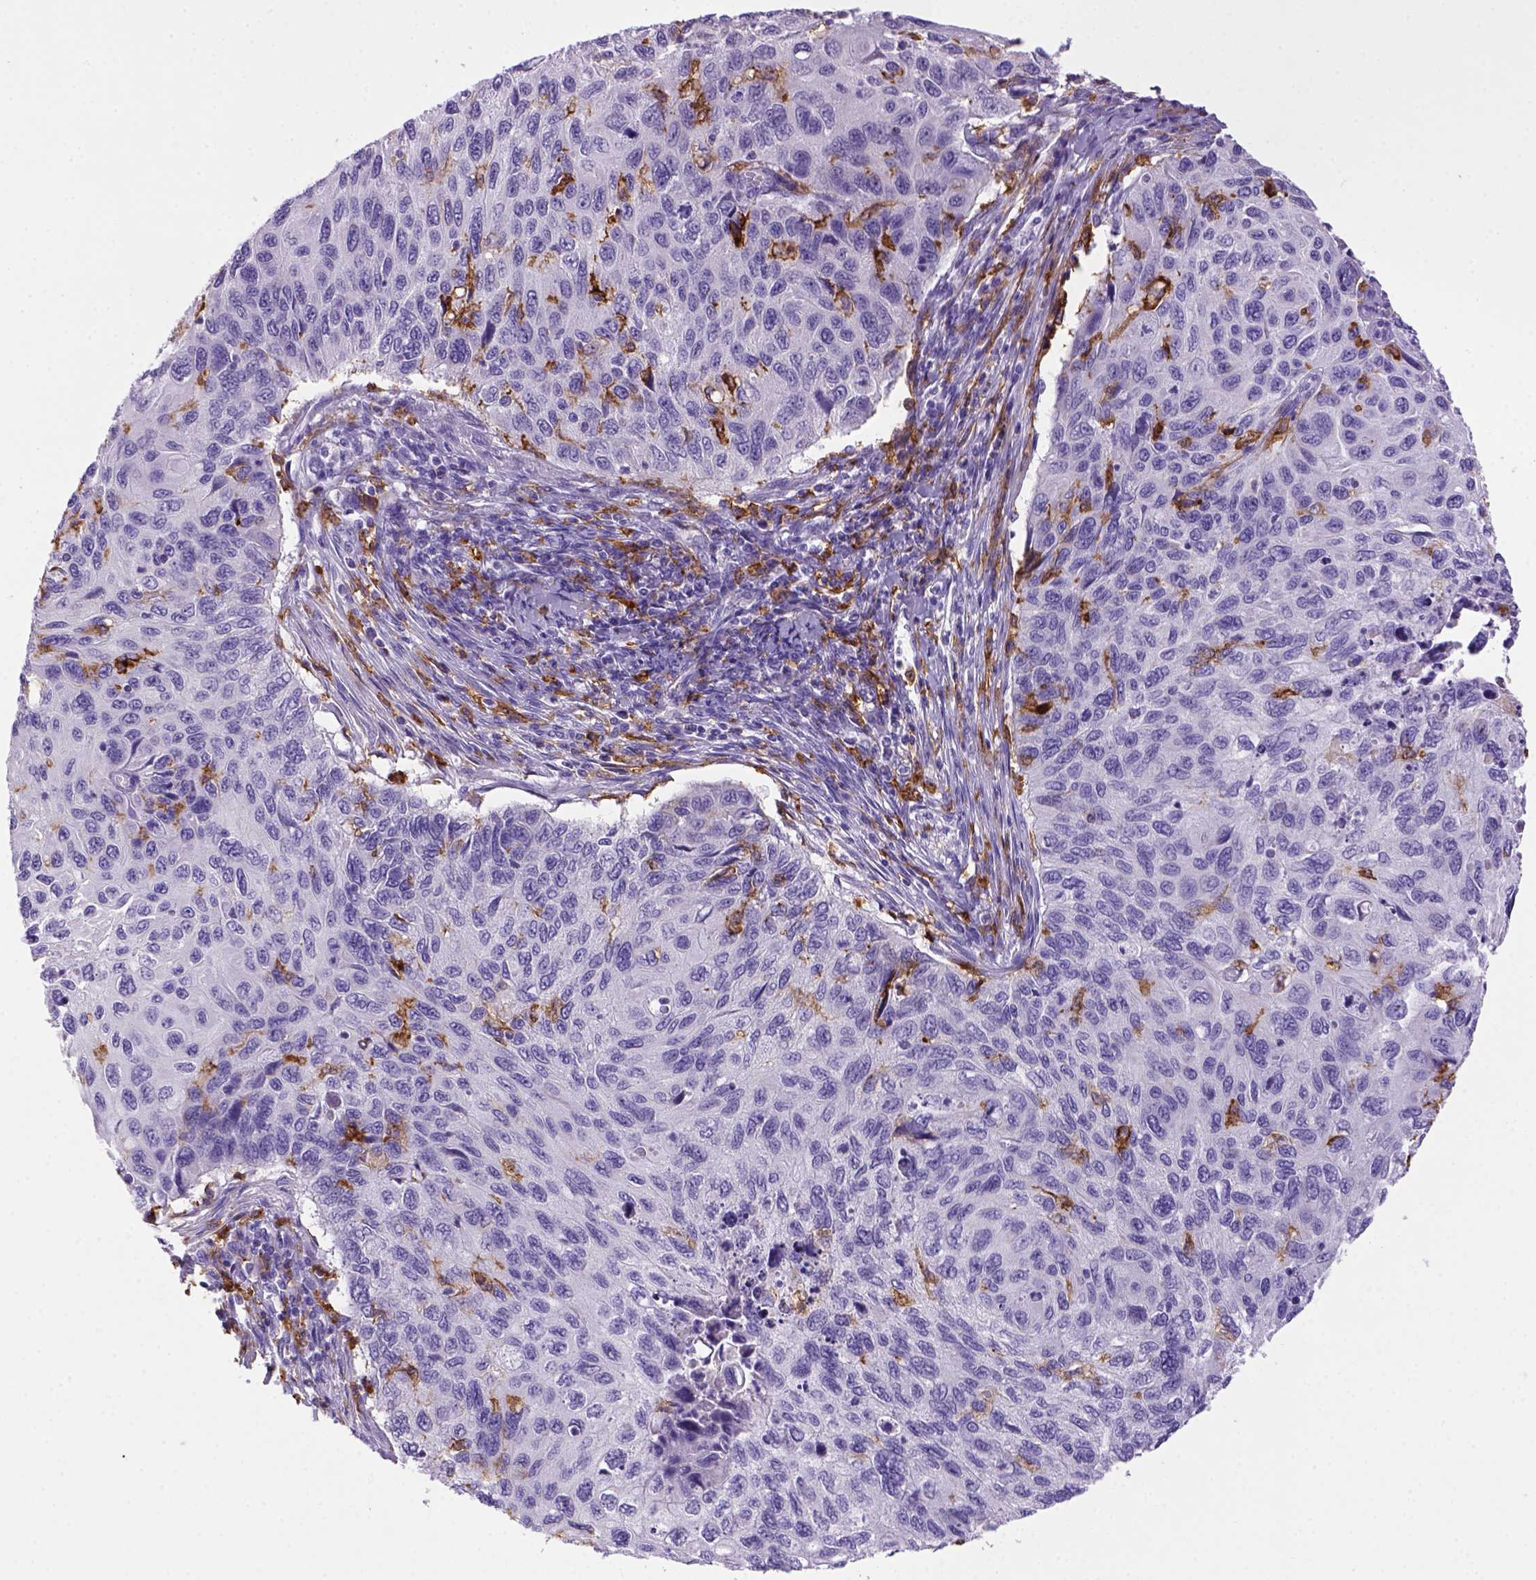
{"staining": {"intensity": "negative", "quantity": "none", "location": "none"}, "tissue": "cervical cancer", "cell_type": "Tumor cells", "image_type": "cancer", "snomed": [{"axis": "morphology", "description": "Squamous cell carcinoma, NOS"}, {"axis": "topography", "description": "Cervix"}], "caption": "Human cervical cancer (squamous cell carcinoma) stained for a protein using IHC demonstrates no positivity in tumor cells.", "gene": "CD14", "patient": {"sex": "female", "age": 70}}